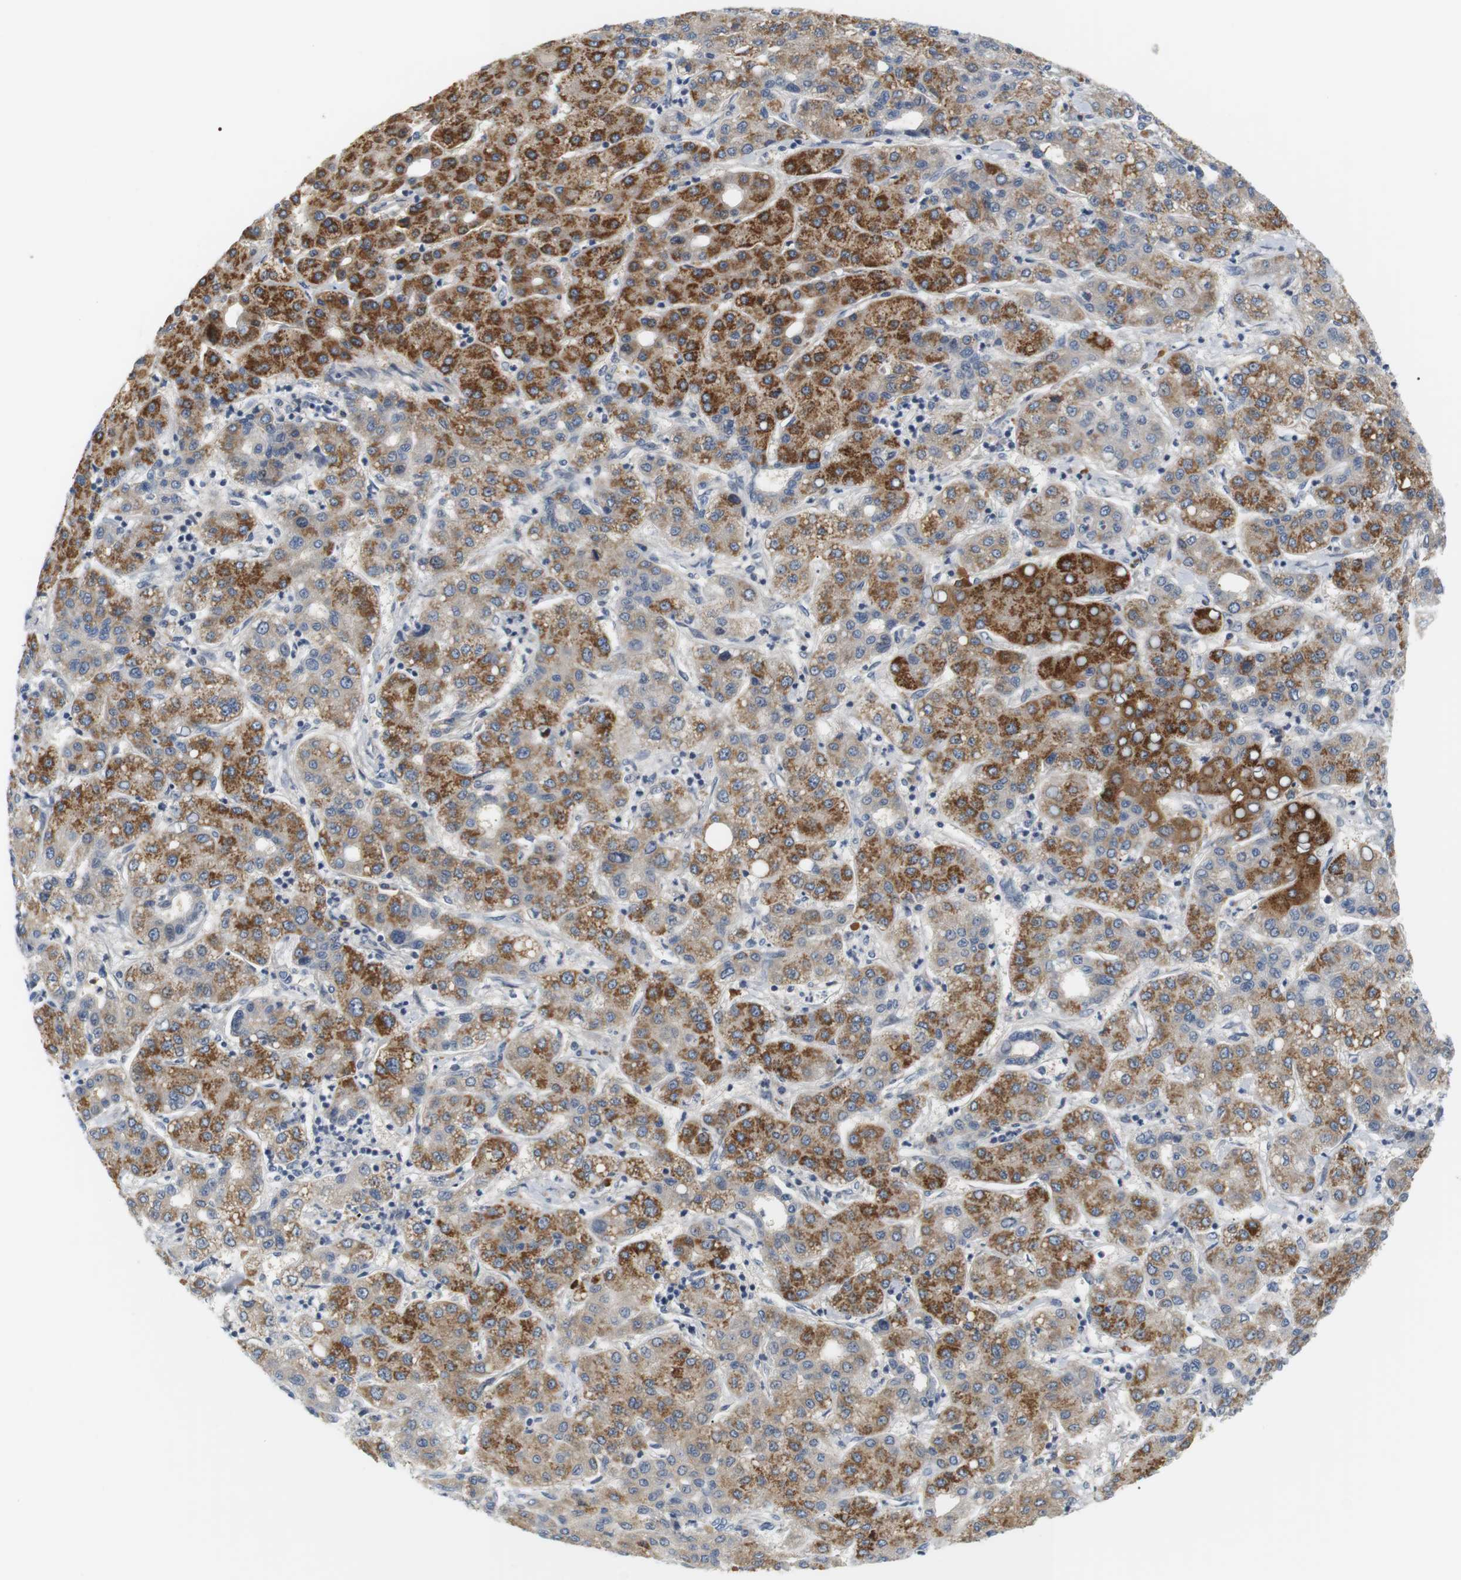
{"staining": {"intensity": "moderate", "quantity": "25%-75%", "location": "cytoplasmic/membranous"}, "tissue": "liver cancer", "cell_type": "Tumor cells", "image_type": "cancer", "snomed": [{"axis": "morphology", "description": "Carcinoma, Hepatocellular, NOS"}, {"axis": "topography", "description": "Liver"}], "caption": "Approximately 25%-75% of tumor cells in human liver hepatocellular carcinoma display moderate cytoplasmic/membranous protein staining as visualized by brown immunohistochemical staining.", "gene": "EVA1C", "patient": {"sex": "male", "age": 65}}